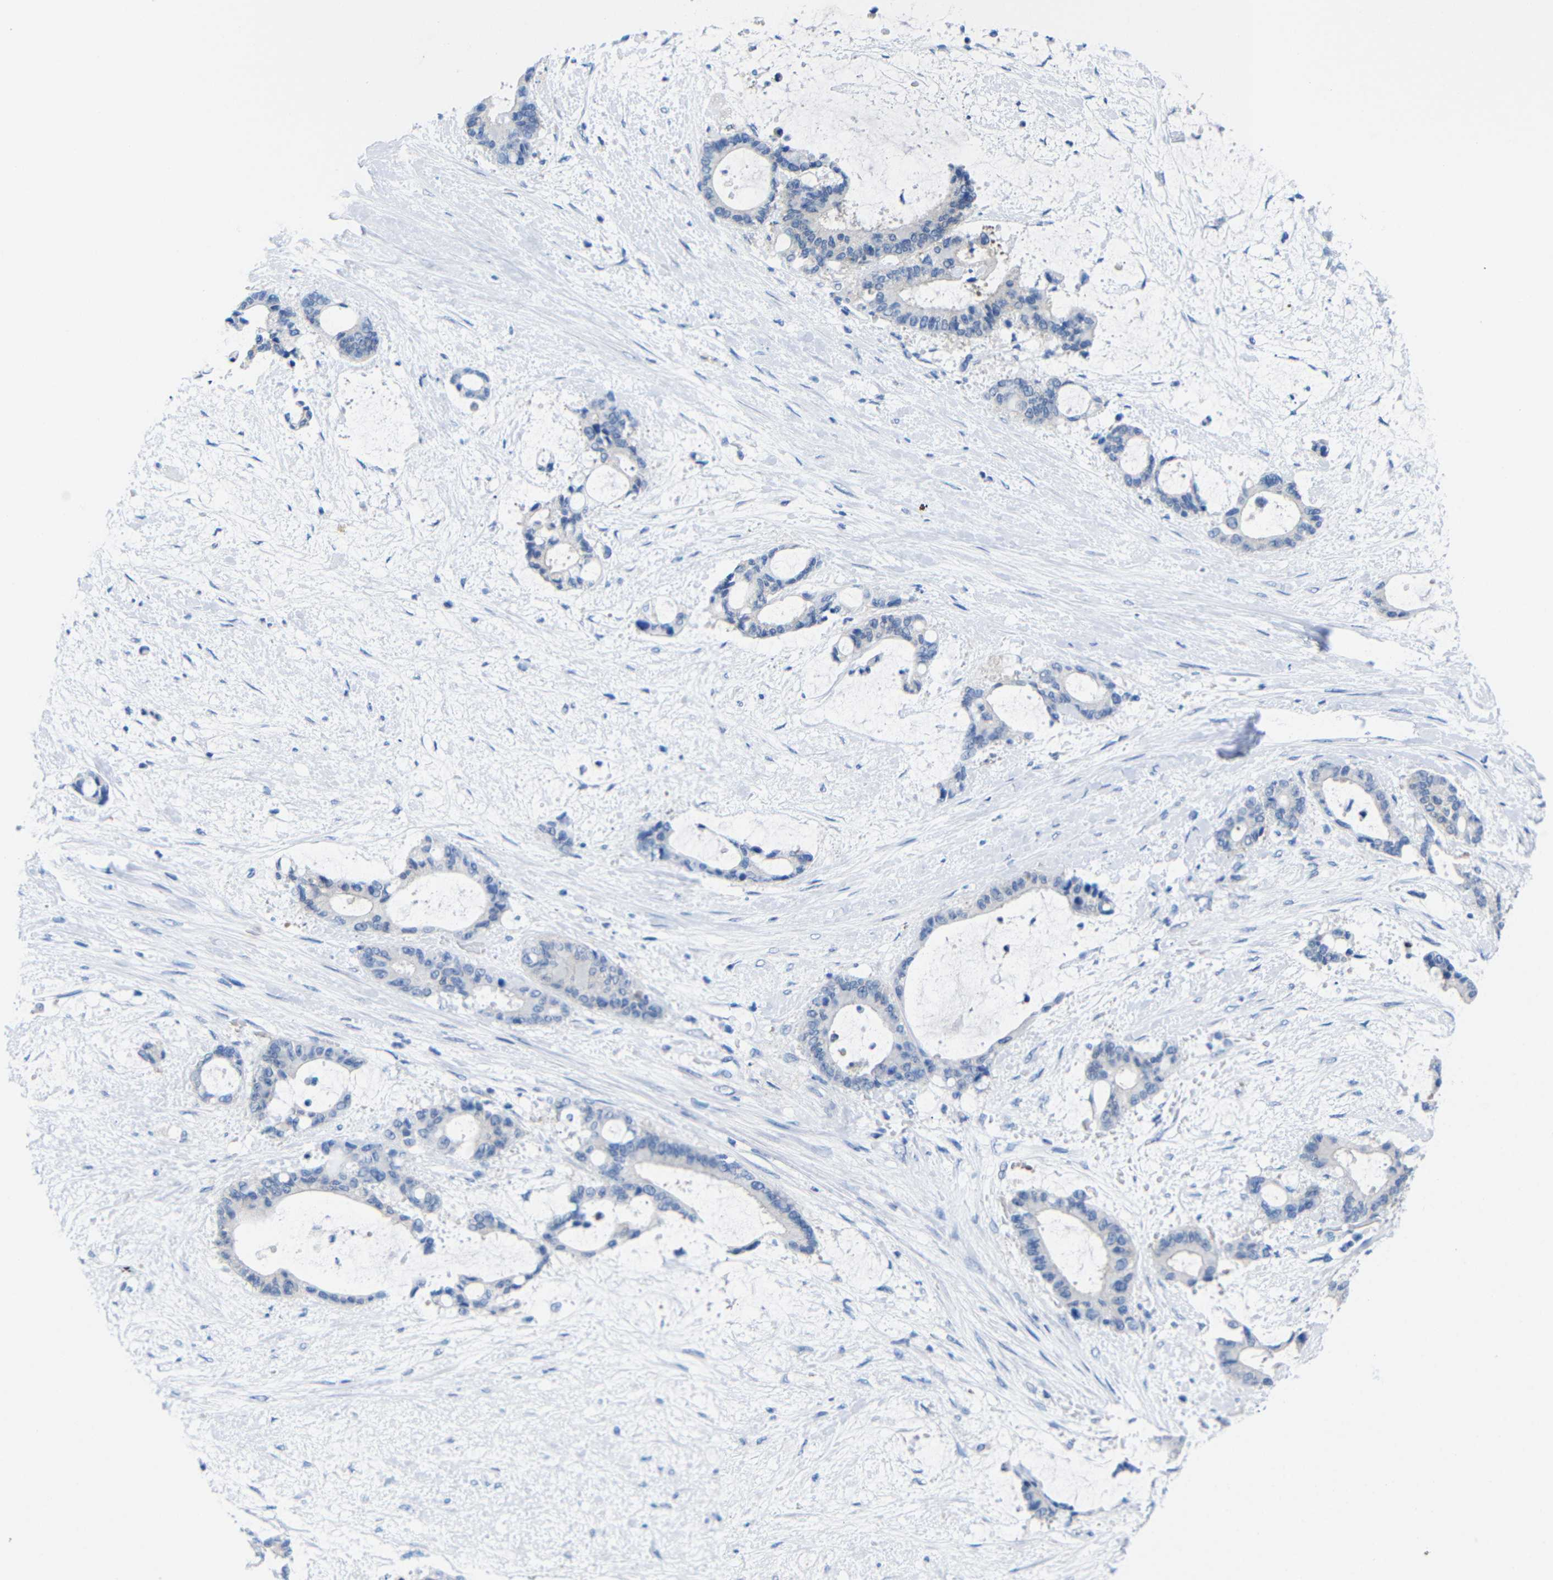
{"staining": {"intensity": "negative", "quantity": "none", "location": "none"}, "tissue": "liver cancer", "cell_type": "Tumor cells", "image_type": "cancer", "snomed": [{"axis": "morphology", "description": "Normal tissue, NOS"}, {"axis": "morphology", "description": "Cholangiocarcinoma"}, {"axis": "topography", "description": "Liver"}, {"axis": "topography", "description": "Peripheral nerve tissue"}], "caption": "Immunohistochemistry histopathology image of neoplastic tissue: human cholangiocarcinoma (liver) stained with DAB shows no significant protein expression in tumor cells.", "gene": "PEBP1", "patient": {"sex": "female", "age": 73}}